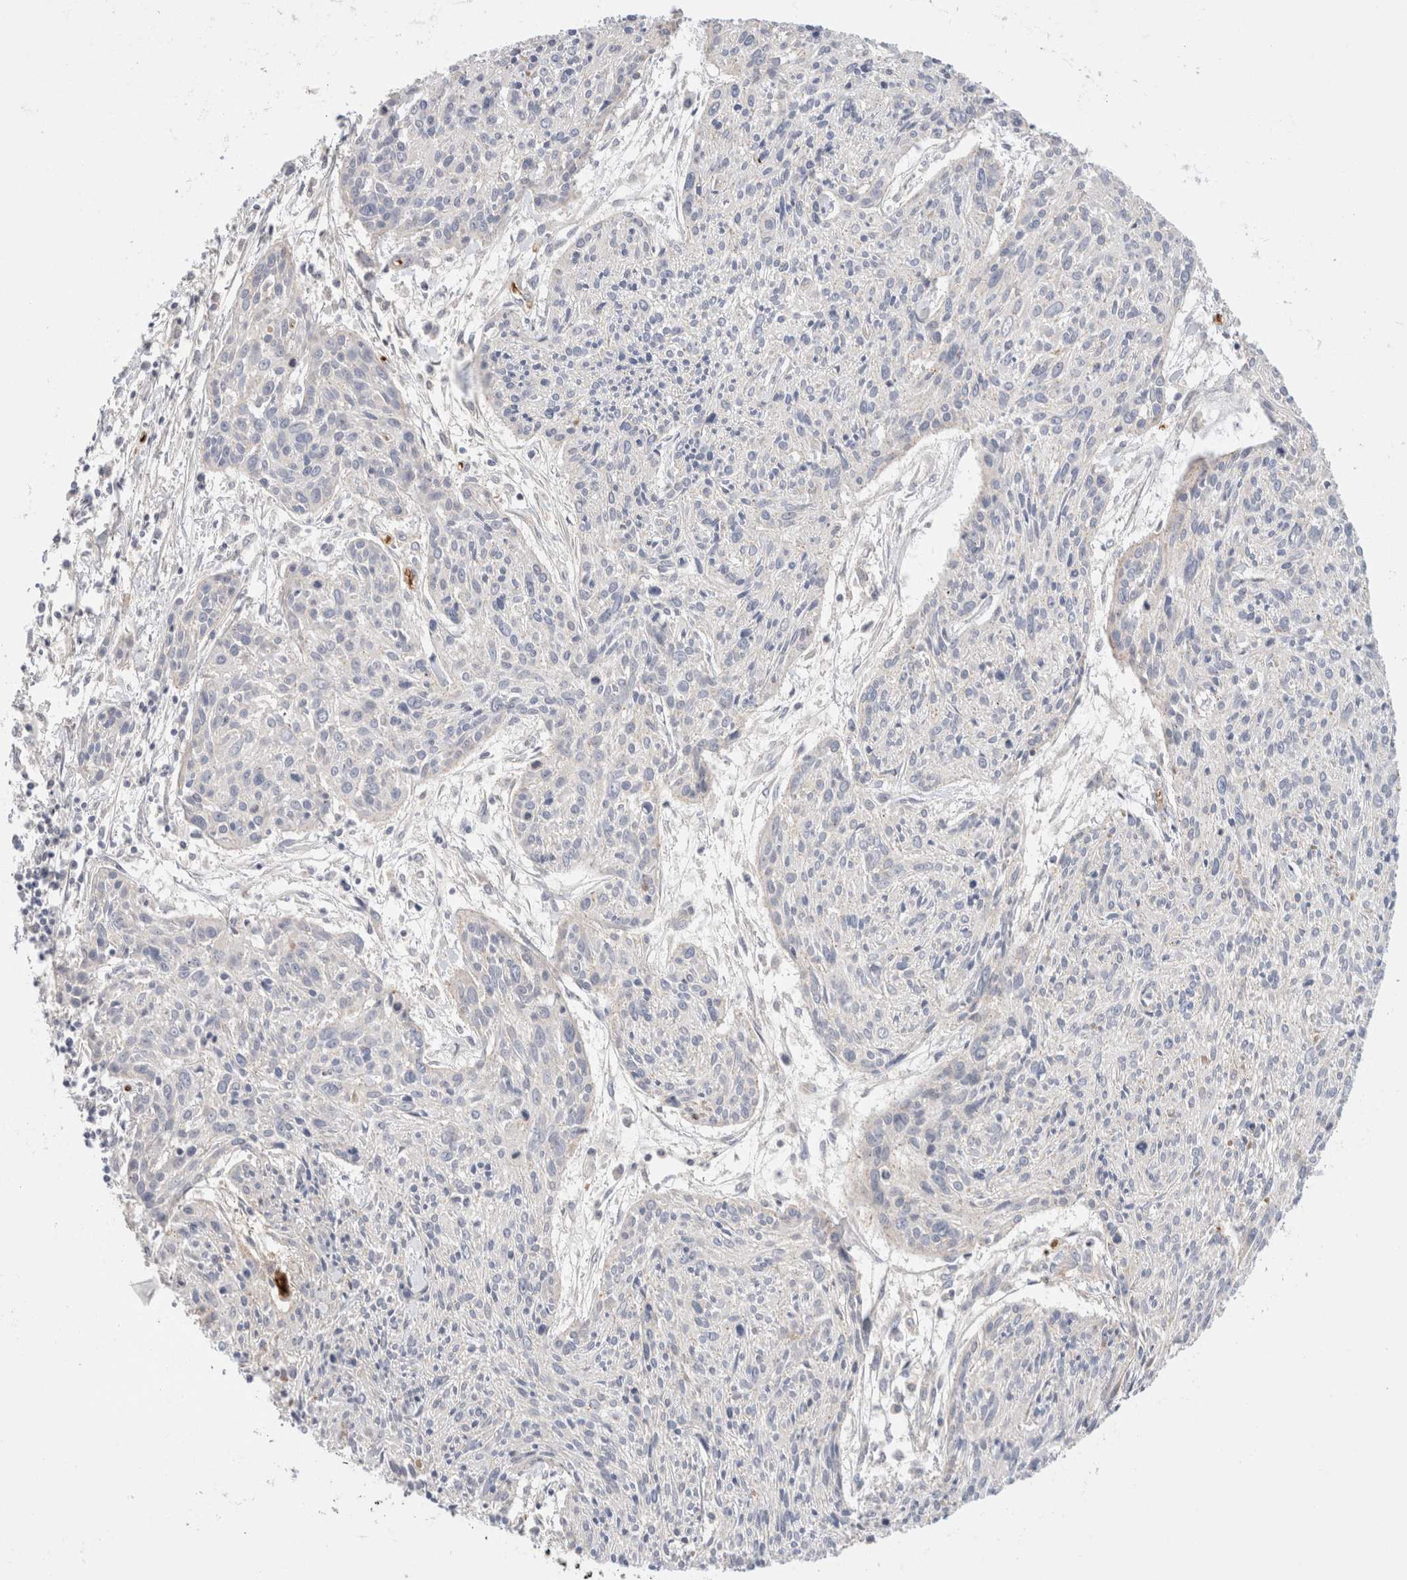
{"staining": {"intensity": "negative", "quantity": "none", "location": "none"}, "tissue": "cervical cancer", "cell_type": "Tumor cells", "image_type": "cancer", "snomed": [{"axis": "morphology", "description": "Squamous cell carcinoma, NOS"}, {"axis": "topography", "description": "Cervix"}], "caption": "The image exhibits no staining of tumor cells in cervical cancer (squamous cell carcinoma). (Brightfield microscopy of DAB (3,3'-diaminobenzidine) immunohistochemistry at high magnification).", "gene": "MST1", "patient": {"sex": "female", "age": 51}}